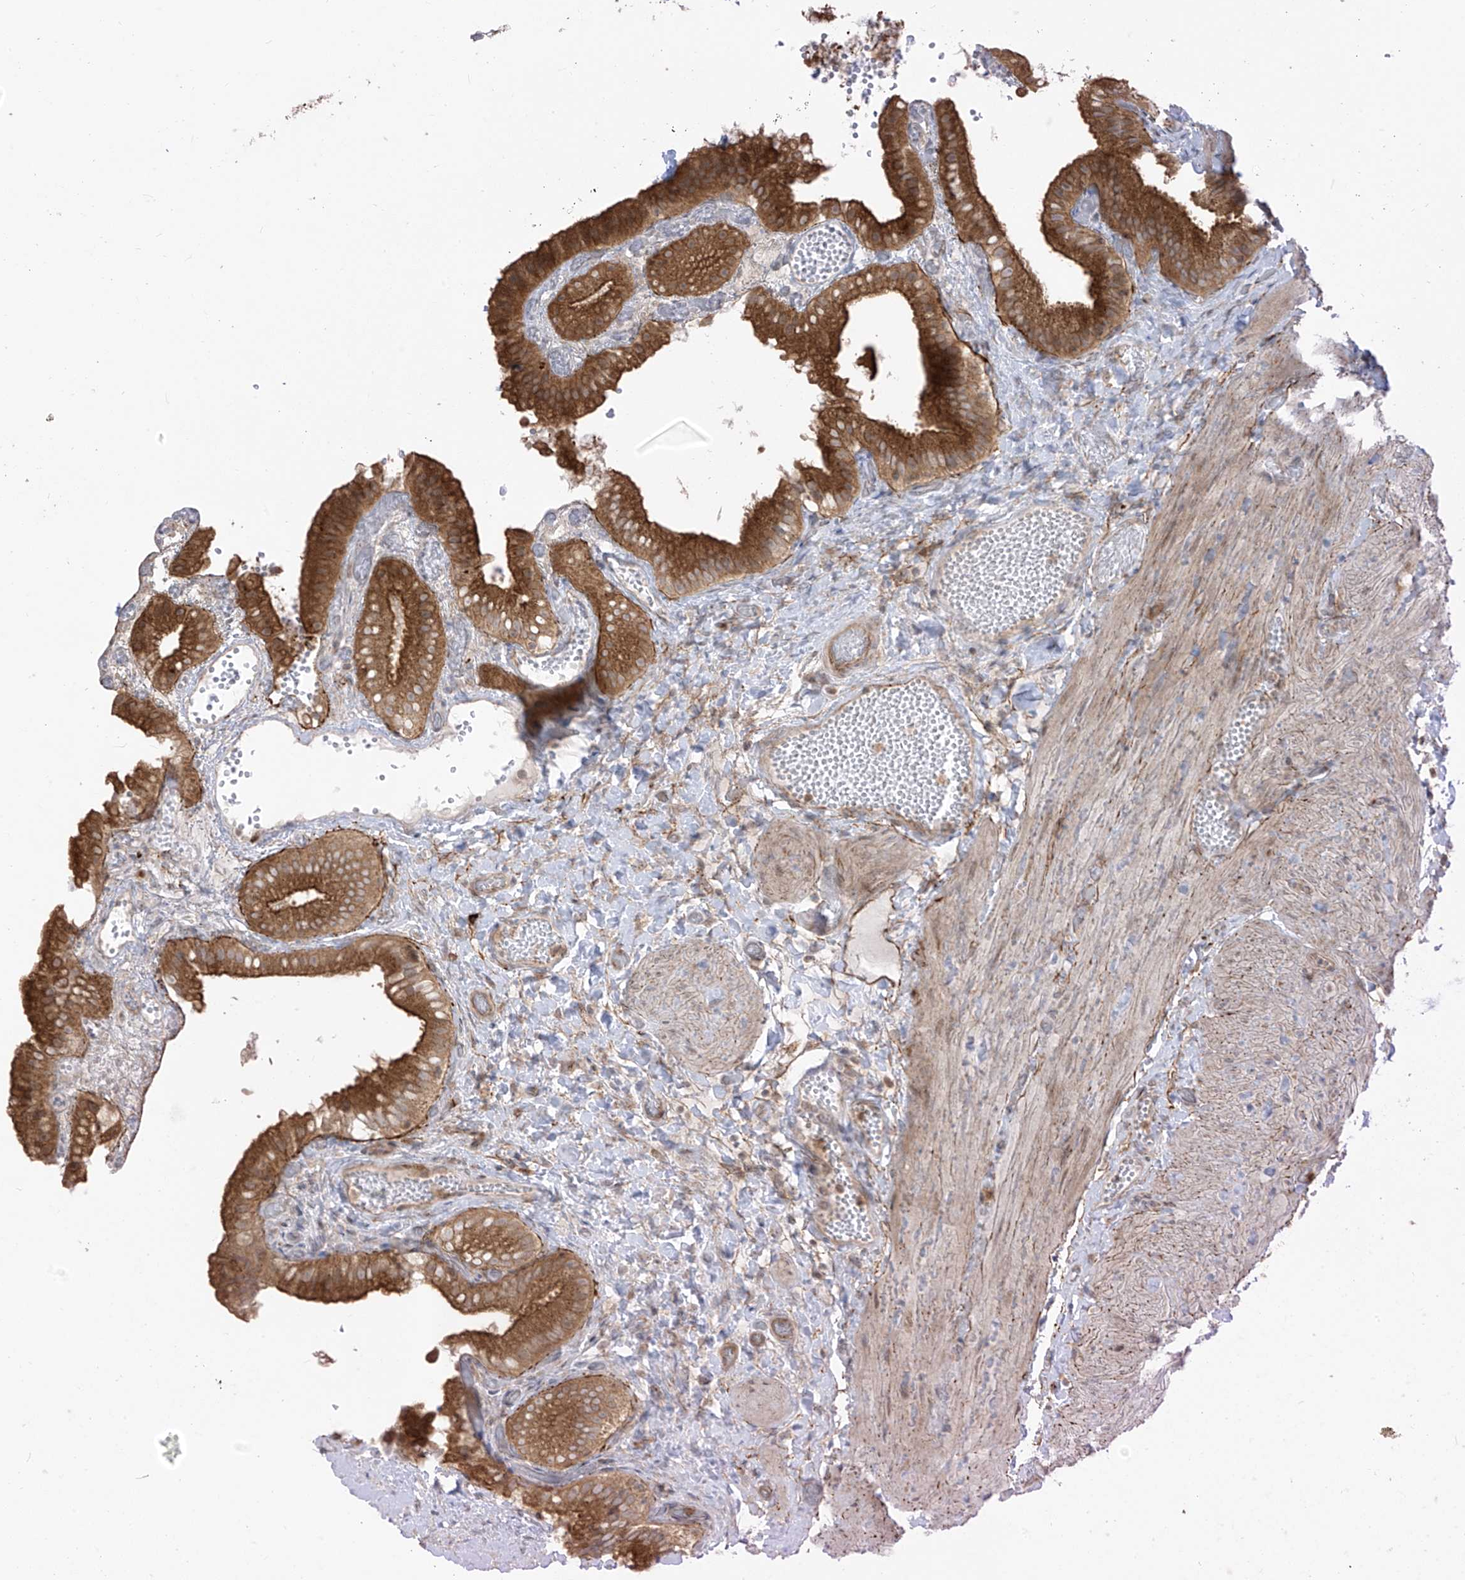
{"staining": {"intensity": "strong", "quantity": ">75%", "location": "cytoplasmic/membranous"}, "tissue": "gallbladder", "cell_type": "Glandular cells", "image_type": "normal", "snomed": [{"axis": "morphology", "description": "Normal tissue, NOS"}, {"axis": "topography", "description": "Gallbladder"}], "caption": "DAB immunohistochemical staining of unremarkable gallbladder reveals strong cytoplasmic/membranous protein staining in approximately >75% of glandular cells. (Stains: DAB (3,3'-diaminobenzidine) in brown, nuclei in blue, Microscopy: brightfield microscopy at high magnification).", "gene": "PDE11A", "patient": {"sex": "female", "age": 64}}